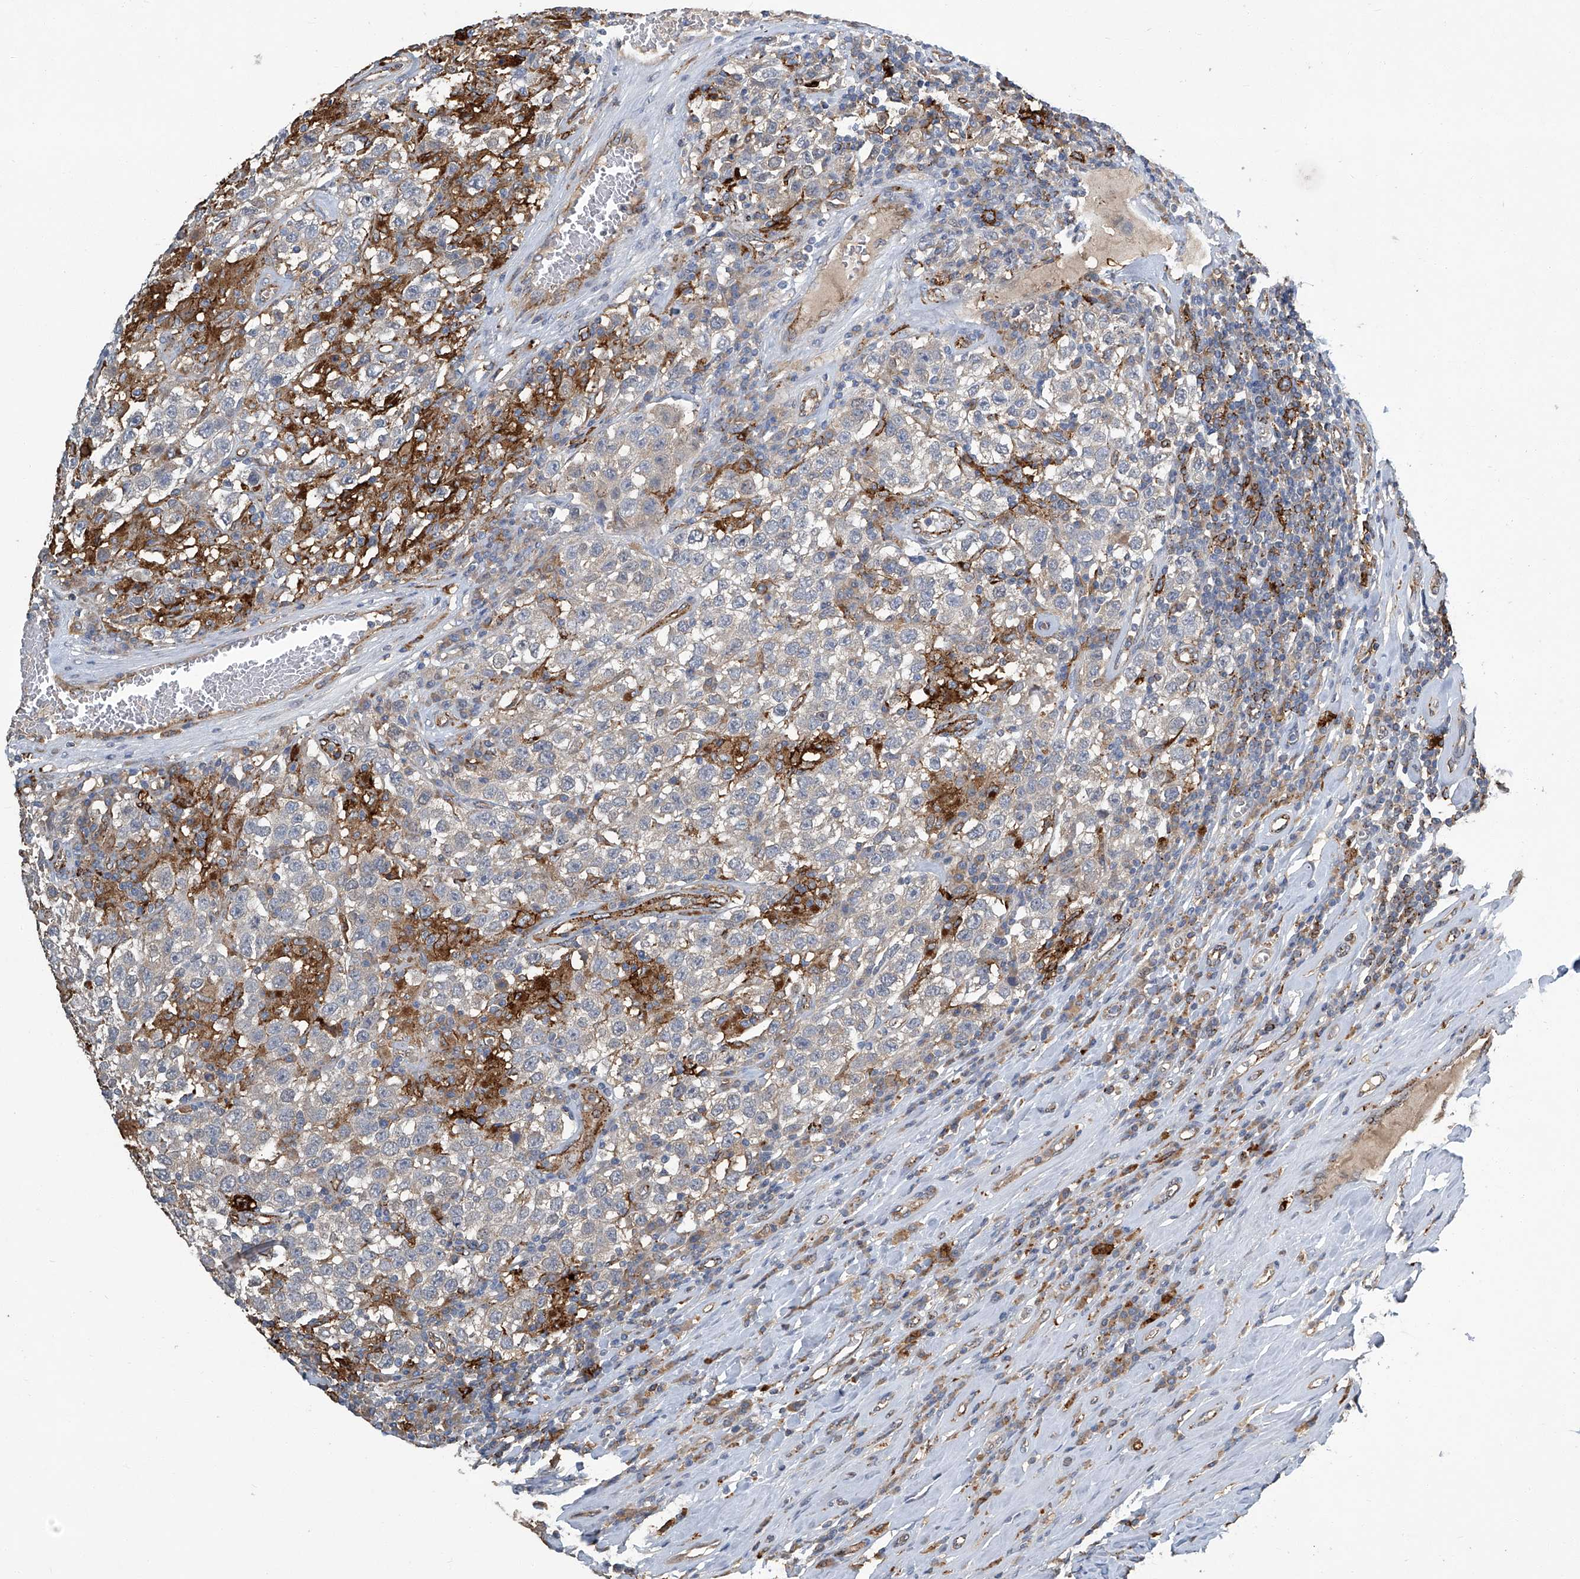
{"staining": {"intensity": "negative", "quantity": "none", "location": "none"}, "tissue": "testis cancer", "cell_type": "Tumor cells", "image_type": "cancer", "snomed": [{"axis": "morphology", "description": "Seminoma, NOS"}, {"axis": "topography", "description": "Testis"}], "caption": "This photomicrograph is of testis cancer (seminoma) stained with IHC to label a protein in brown with the nuclei are counter-stained blue. There is no expression in tumor cells.", "gene": "FAM167A", "patient": {"sex": "male", "age": 41}}